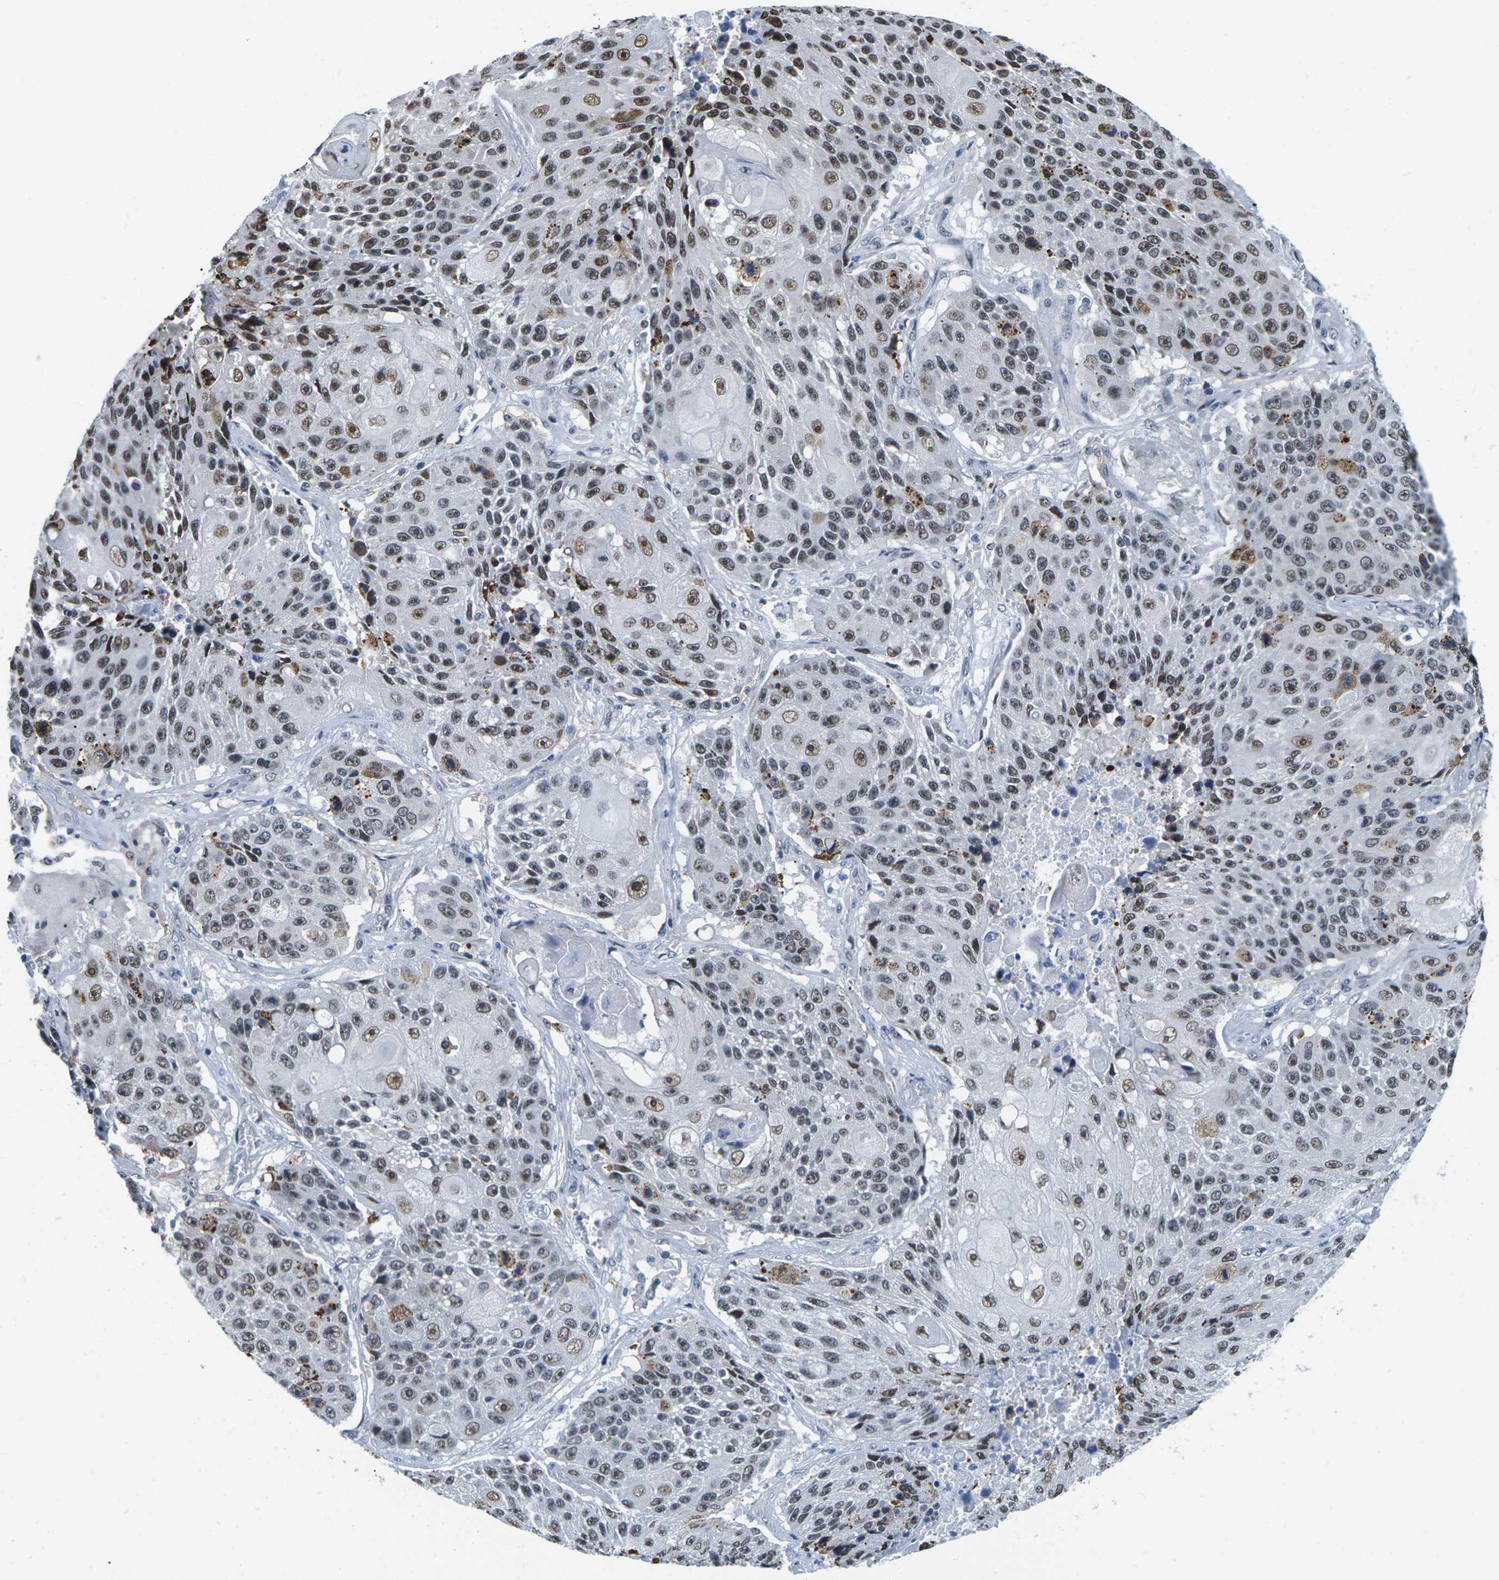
{"staining": {"intensity": "moderate", "quantity": ">75%", "location": "nuclear"}, "tissue": "lung cancer", "cell_type": "Tumor cells", "image_type": "cancer", "snomed": [{"axis": "morphology", "description": "Squamous cell carcinoma, NOS"}, {"axis": "topography", "description": "Lung"}], "caption": "Immunohistochemistry image of human lung cancer stained for a protein (brown), which shows medium levels of moderate nuclear positivity in about >75% of tumor cells.", "gene": "NSRP1", "patient": {"sex": "male", "age": 61}}